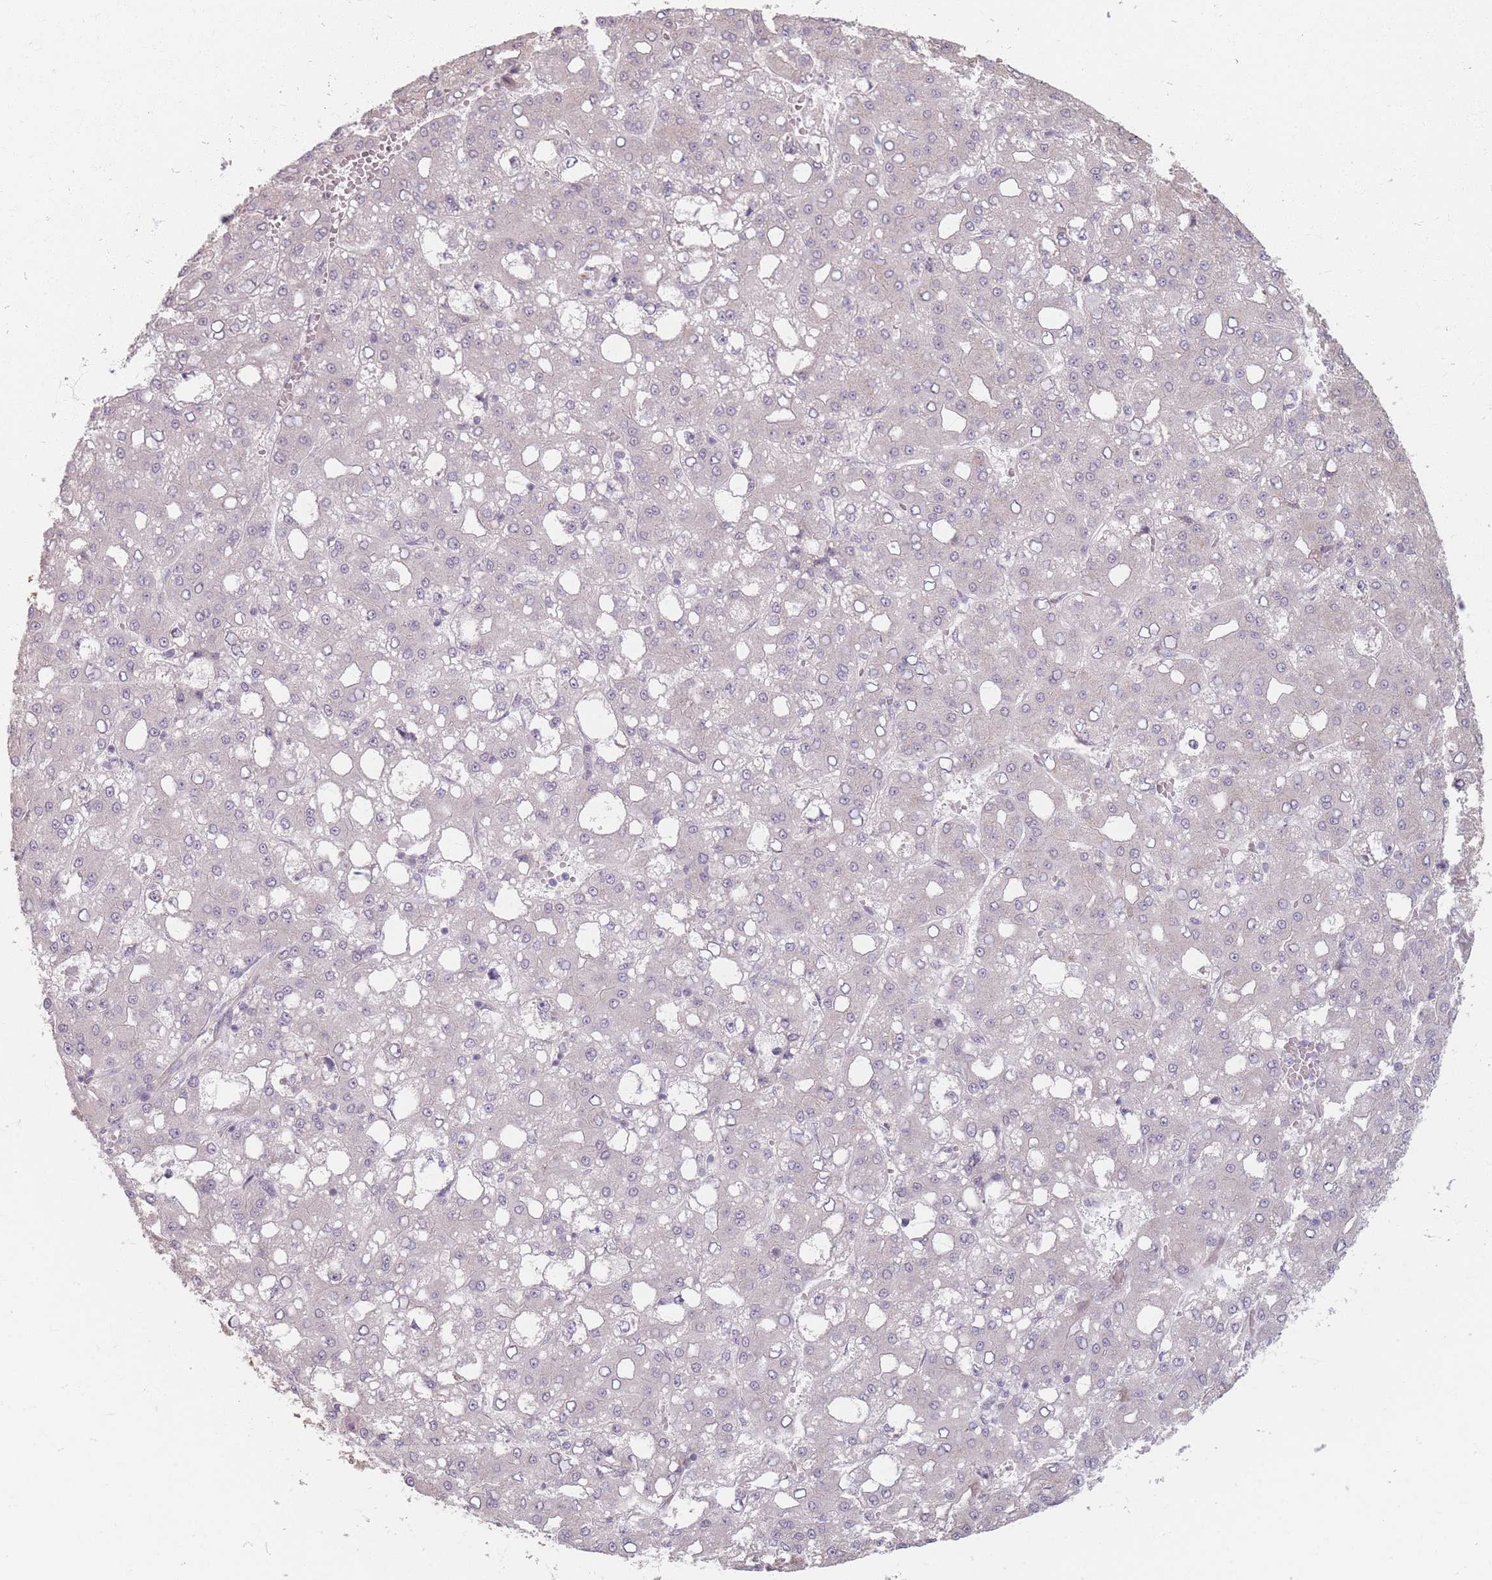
{"staining": {"intensity": "negative", "quantity": "none", "location": "none"}, "tissue": "liver cancer", "cell_type": "Tumor cells", "image_type": "cancer", "snomed": [{"axis": "morphology", "description": "Carcinoma, Hepatocellular, NOS"}, {"axis": "topography", "description": "Liver"}], "caption": "An IHC image of liver hepatocellular carcinoma is shown. There is no staining in tumor cells of liver hepatocellular carcinoma.", "gene": "GABRA6", "patient": {"sex": "male", "age": 65}}